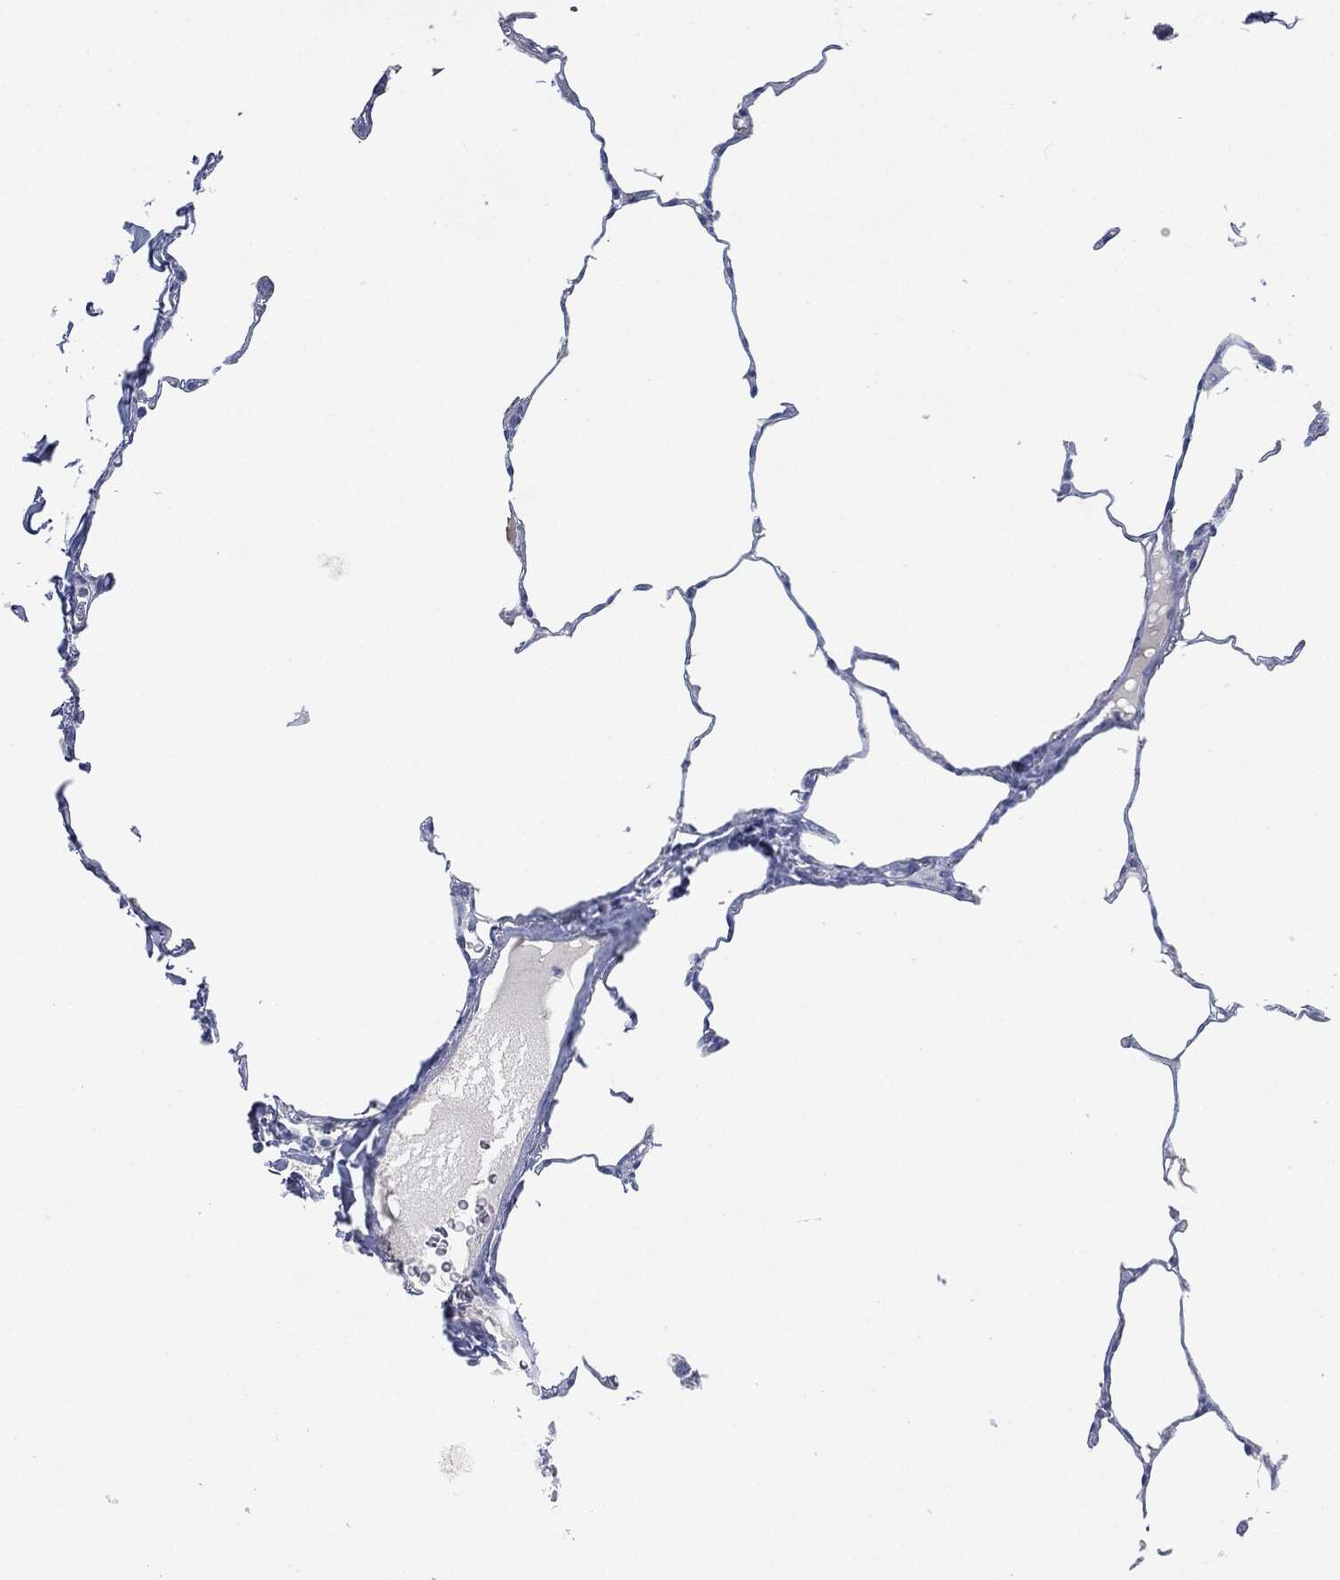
{"staining": {"intensity": "negative", "quantity": "none", "location": "none"}, "tissue": "lung", "cell_type": "Alveolar cells", "image_type": "normal", "snomed": [{"axis": "morphology", "description": "Normal tissue, NOS"}, {"axis": "morphology", "description": "Adenocarcinoma, metastatic, NOS"}, {"axis": "topography", "description": "Lung"}], "caption": "Human lung stained for a protein using immunohistochemistry (IHC) displays no expression in alveolar cells.", "gene": "MUC16", "patient": {"sex": "male", "age": 45}}